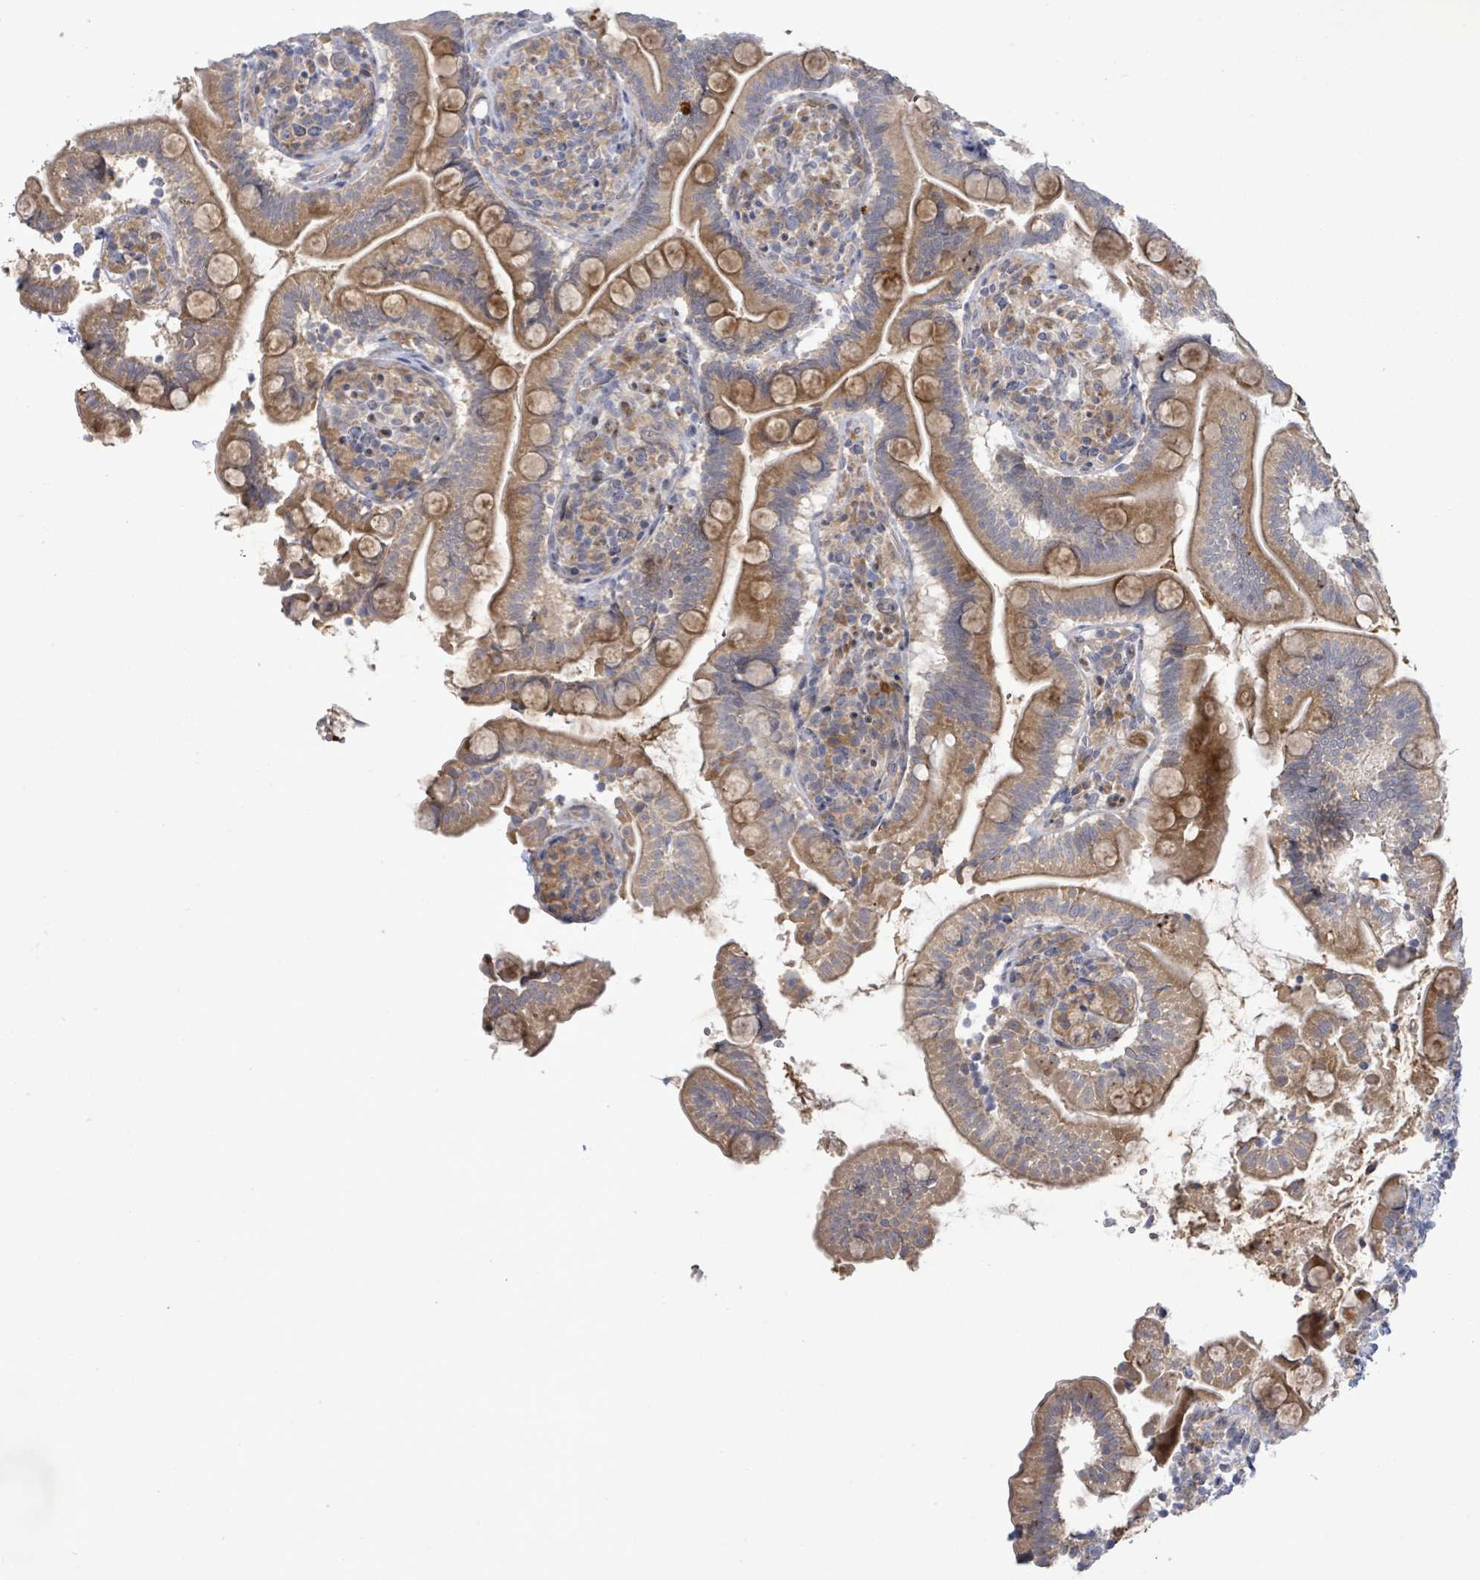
{"staining": {"intensity": "strong", "quantity": "25%-75%", "location": "cytoplasmic/membranous"}, "tissue": "small intestine", "cell_type": "Glandular cells", "image_type": "normal", "snomed": [{"axis": "morphology", "description": "Normal tissue, NOS"}, {"axis": "topography", "description": "Small intestine"}], "caption": "Protein expression by IHC demonstrates strong cytoplasmic/membranous expression in about 25%-75% of glandular cells in benign small intestine.", "gene": "SLIT3", "patient": {"sex": "female", "age": 64}}